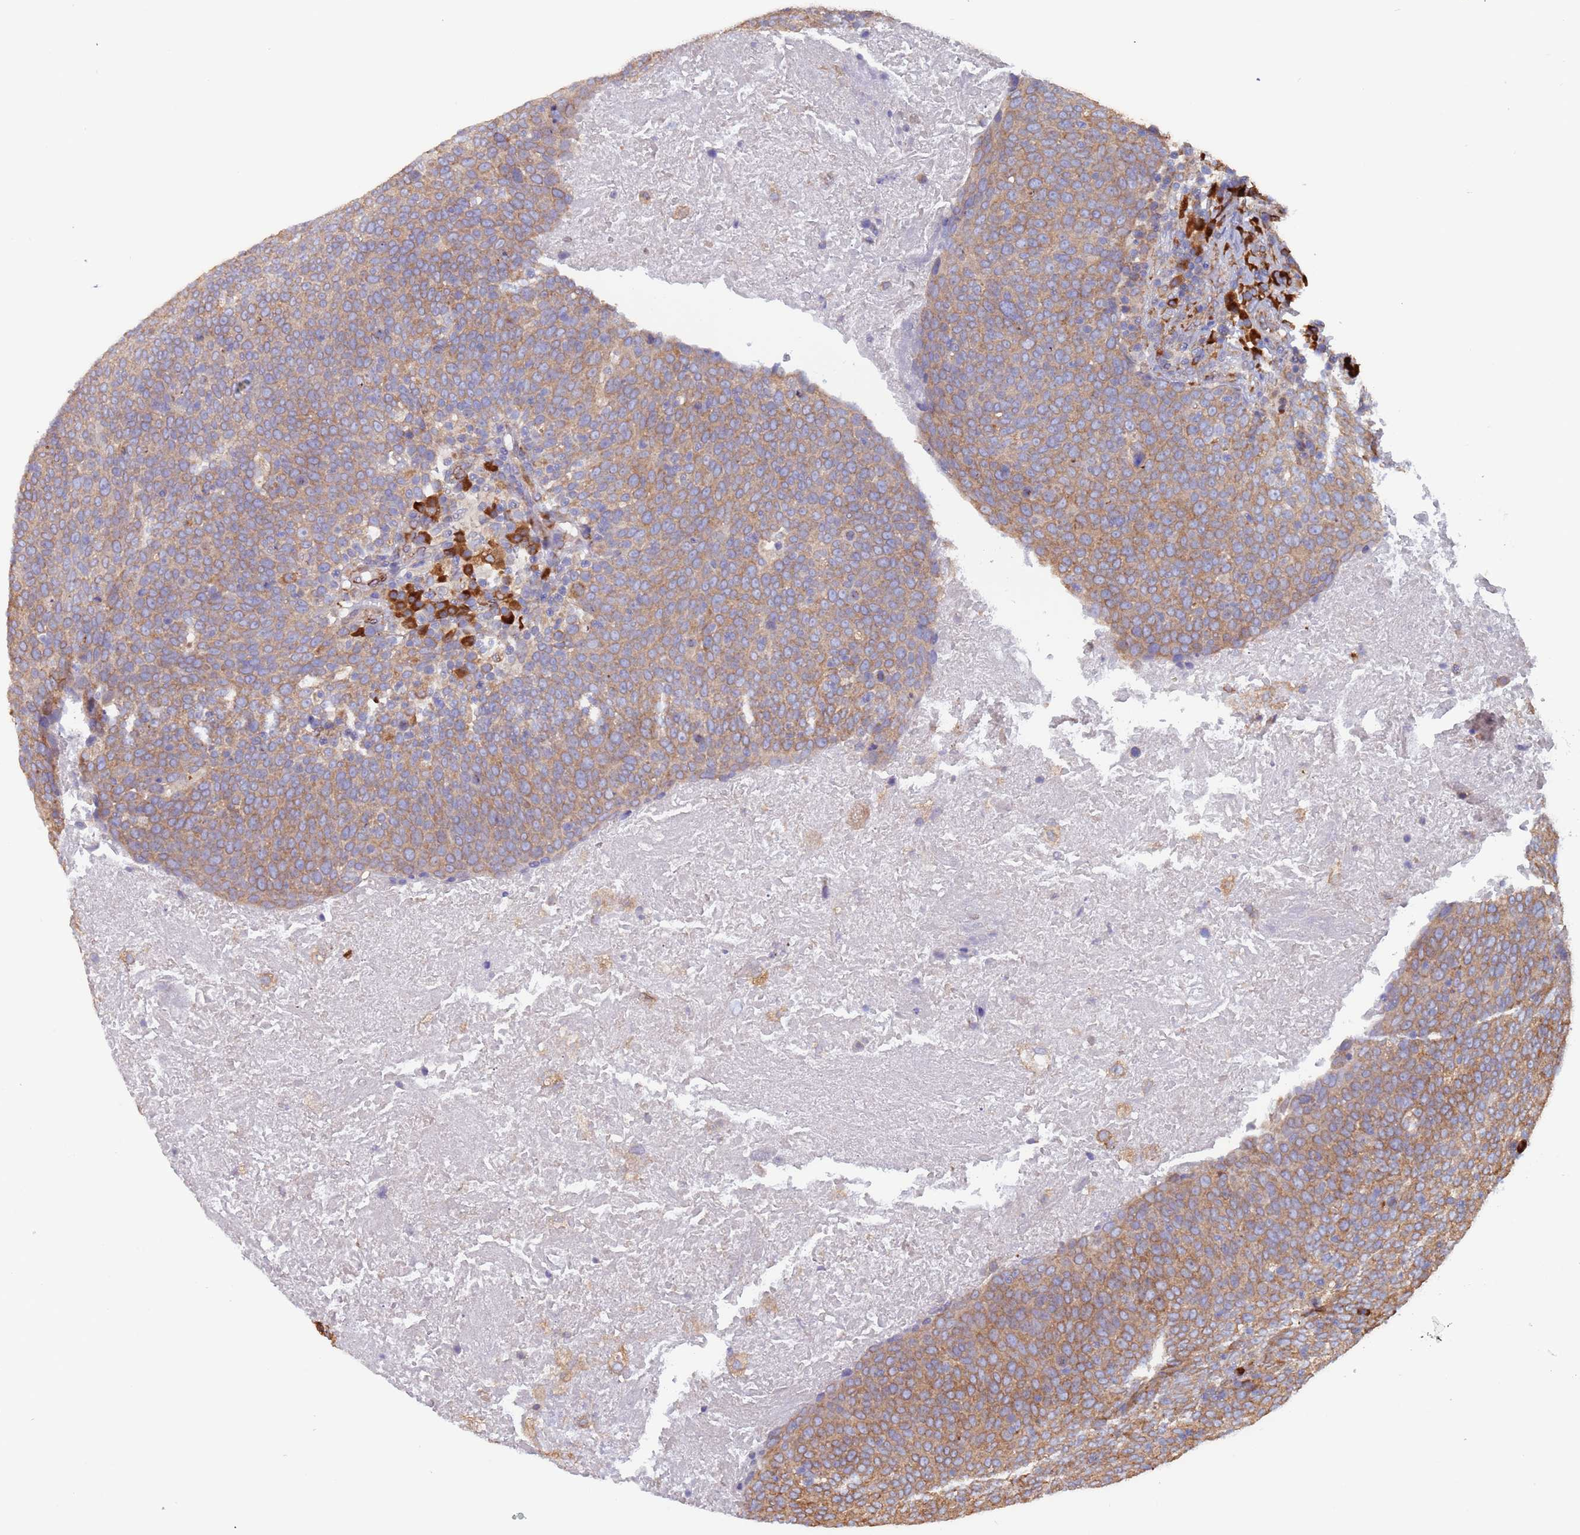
{"staining": {"intensity": "moderate", "quantity": "25%-75%", "location": "cytoplasmic/membranous"}, "tissue": "head and neck cancer", "cell_type": "Tumor cells", "image_type": "cancer", "snomed": [{"axis": "morphology", "description": "Squamous cell carcinoma, NOS"}, {"axis": "morphology", "description": "Squamous cell carcinoma, metastatic, NOS"}, {"axis": "topography", "description": "Lymph node"}, {"axis": "topography", "description": "Head-Neck"}], "caption": "Immunohistochemical staining of head and neck cancer (squamous cell carcinoma) demonstrates medium levels of moderate cytoplasmic/membranous protein expression in about 25%-75% of tumor cells.", "gene": "ZNF844", "patient": {"sex": "male", "age": 62}}